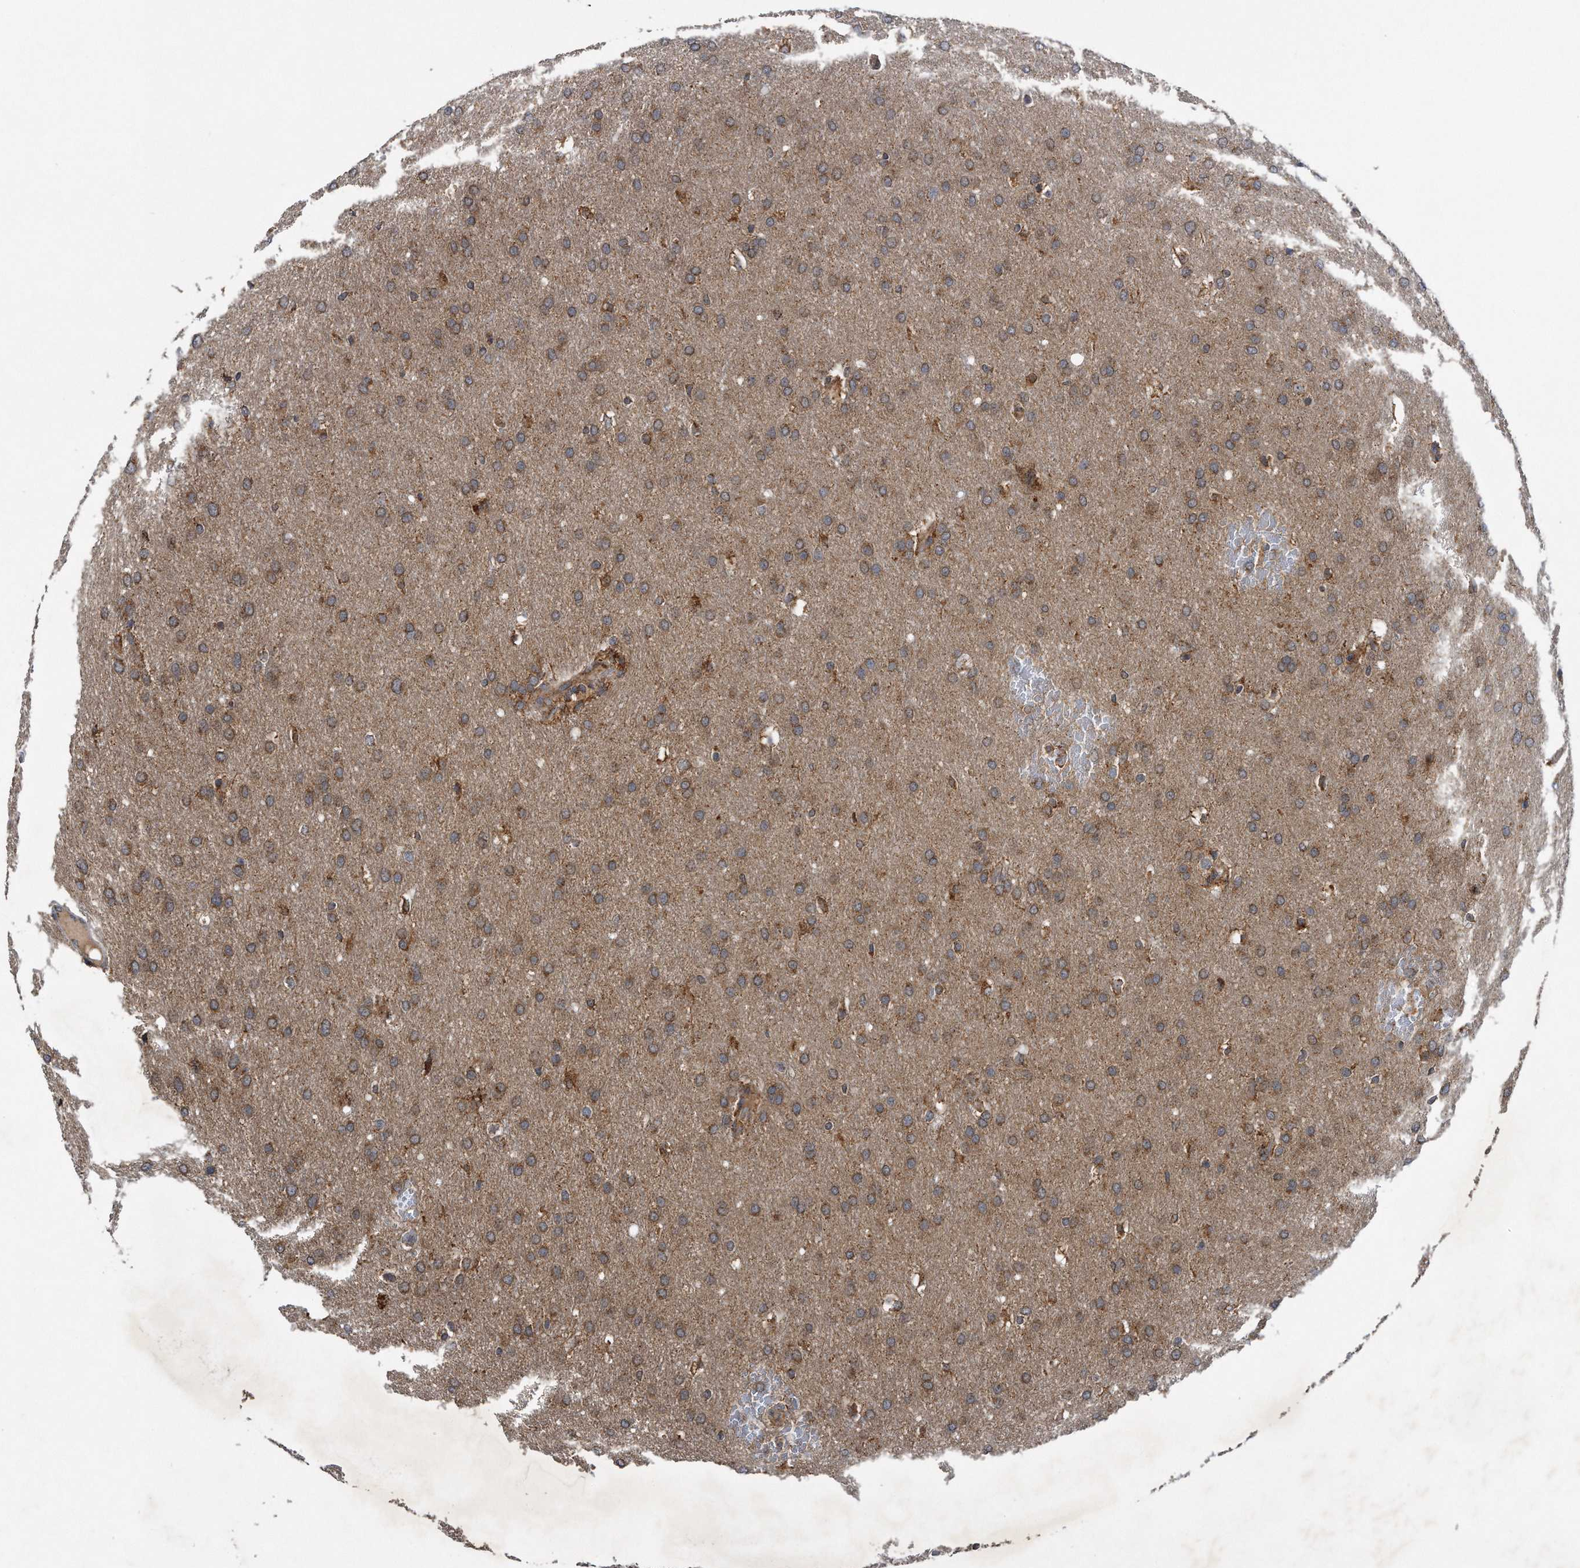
{"staining": {"intensity": "moderate", "quantity": ">75%", "location": "cytoplasmic/membranous"}, "tissue": "glioma", "cell_type": "Tumor cells", "image_type": "cancer", "snomed": [{"axis": "morphology", "description": "Glioma, malignant, Low grade"}, {"axis": "topography", "description": "Brain"}], "caption": "A micrograph showing moderate cytoplasmic/membranous staining in about >75% of tumor cells in glioma, as visualized by brown immunohistochemical staining.", "gene": "ALPK2", "patient": {"sex": "female", "age": 37}}